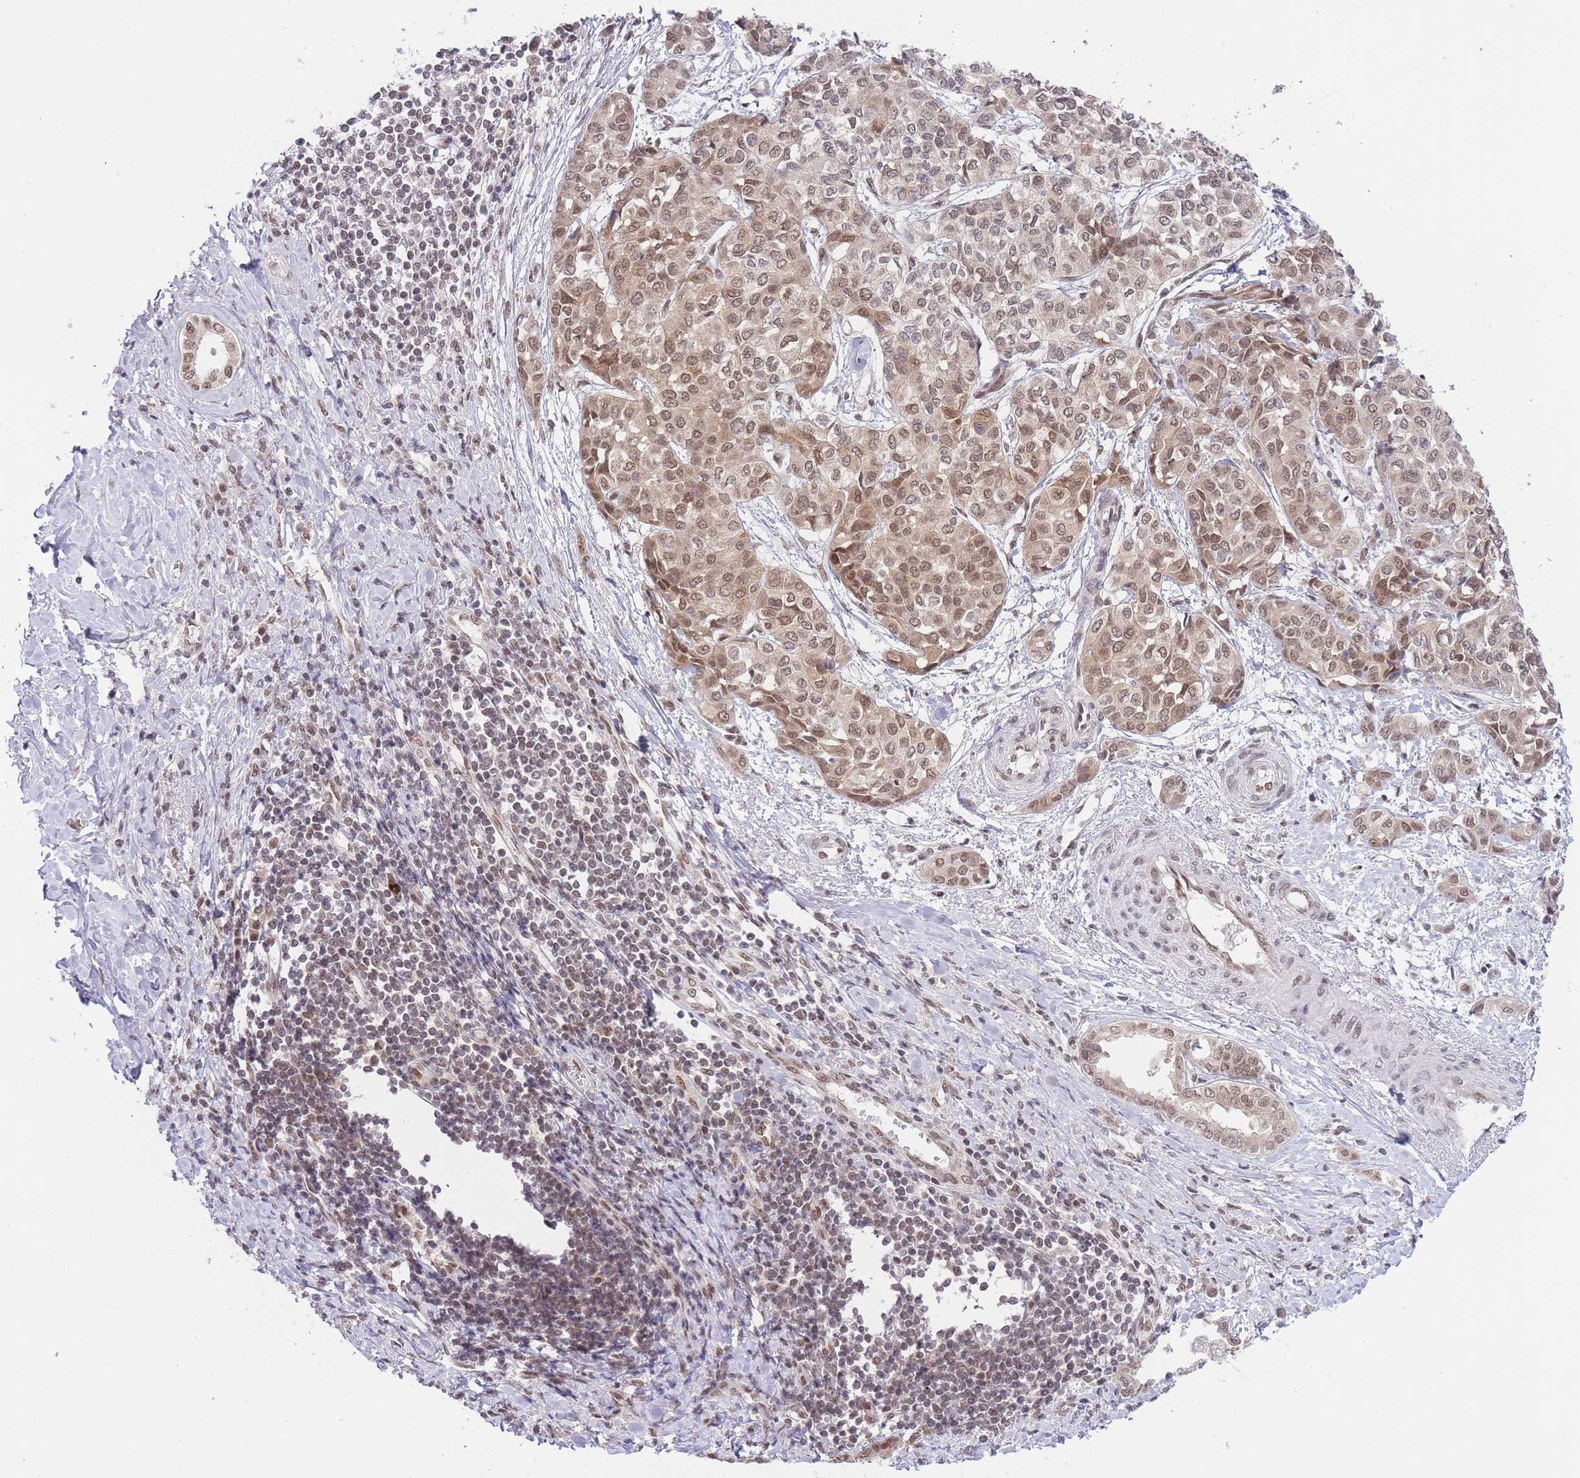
{"staining": {"intensity": "moderate", "quantity": ">75%", "location": "cytoplasmic/membranous,nuclear"}, "tissue": "liver cancer", "cell_type": "Tumor cells", "image_type": "cancer", "snomed": [{"axis": "morphology", "description": "Cholangiocarcinoma"}, {"axis": "topography", "description": "Liver"}], "caption": "DAB (3,3'-diaminobenzidine) immunohistochemical staining of human liver cancer (cholangiocarcinoma) reveals moderate cytoplasmic/membranous and nuclear protein staining in about >75% of tumor cells. (Brightfield microscopy of DAB IHC at high magnification).", "gene": "TMED3", "patient": {"sex": "female", "age": 77}}